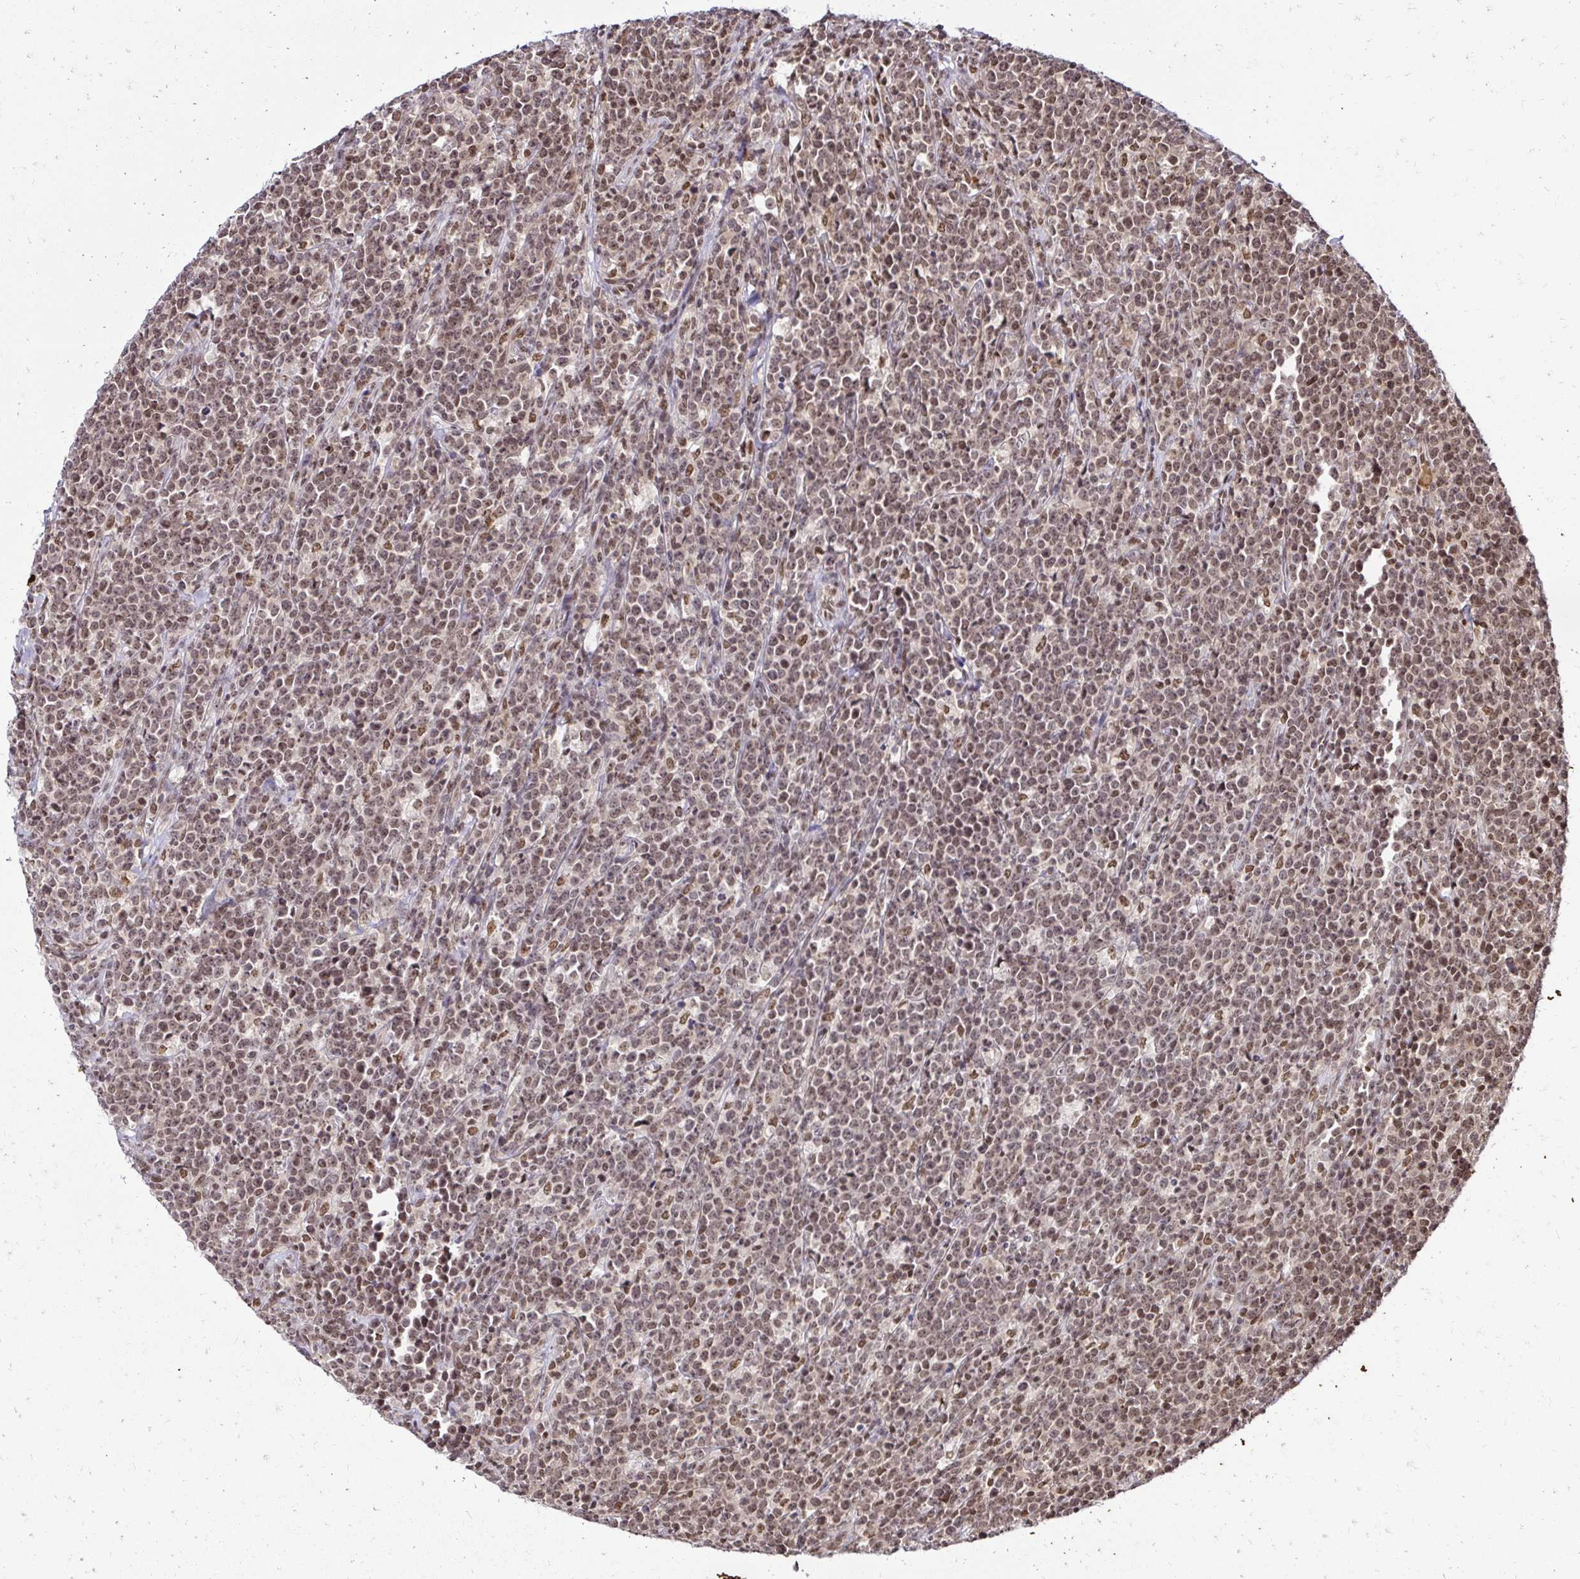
{"staining": {"intensity": "weak", "quantity": ">75%", "location": "nuclear"}, "tissue": "lymphoma", "cell_type": "Tumor cells", "image_type": "cancer", "snomed": [{"axis": "morphology", "description": "Malignant lymphoma, non-Hodgkin's type, High grade"}, {"axis": "topography", "description": "Small intestine"}], "caption": "High-power microscopy captured an IHC histopathology image of lymphoma, revealing weak nuclear staining in about >75% of tumor cells. The protein of interest is shown in brown color, while the nuclei are stained blue.", "gene": "GLYR1", "patient": {"sex": "female", "age": 56}}